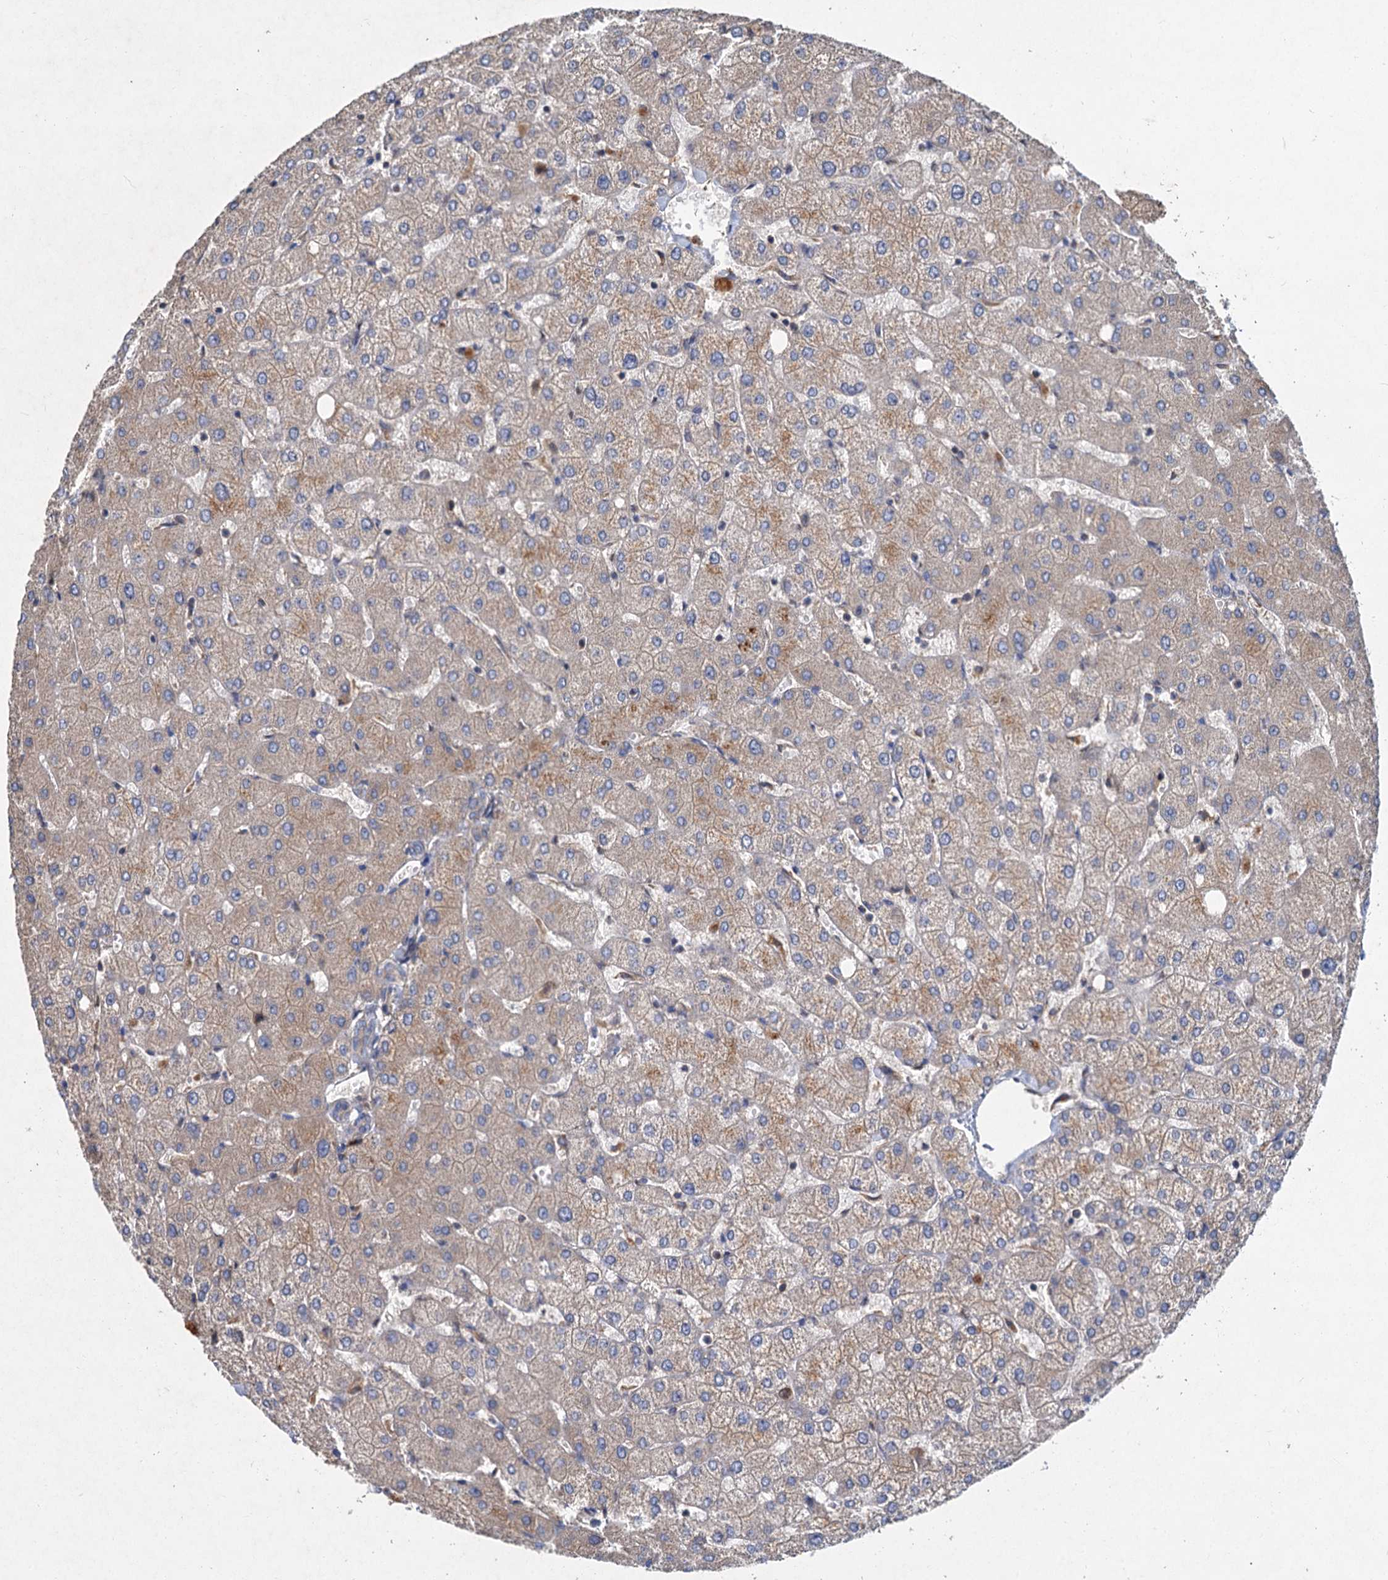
{"staining": {"intensity": "negative", "quantity": "none", "location": "none"}, "tissue": "liver", "cell_type": "Cholangiocytes", "image_type": "normal", "snomed": [{"axis": "morphology", "description": "Normal tissue, NOS"}, {"axis": "topography", "description": "Liver"}], "caption": "Immunohistochemistry (IHC) micrograph of benign liver: human liver stained with DAB (3,3'-diaminobenzidine) exhibits no significant protein staining in cholangiocytes. The staining was performed using DAB (3,3'-diaminobenzidine) to visualize the protein expression in brown, while the nuclei were stained in blue with hematoxylin (Magnification: 20x).", "gene": "ALKBH7", "patient": {"sex": "female", "age": 54}}